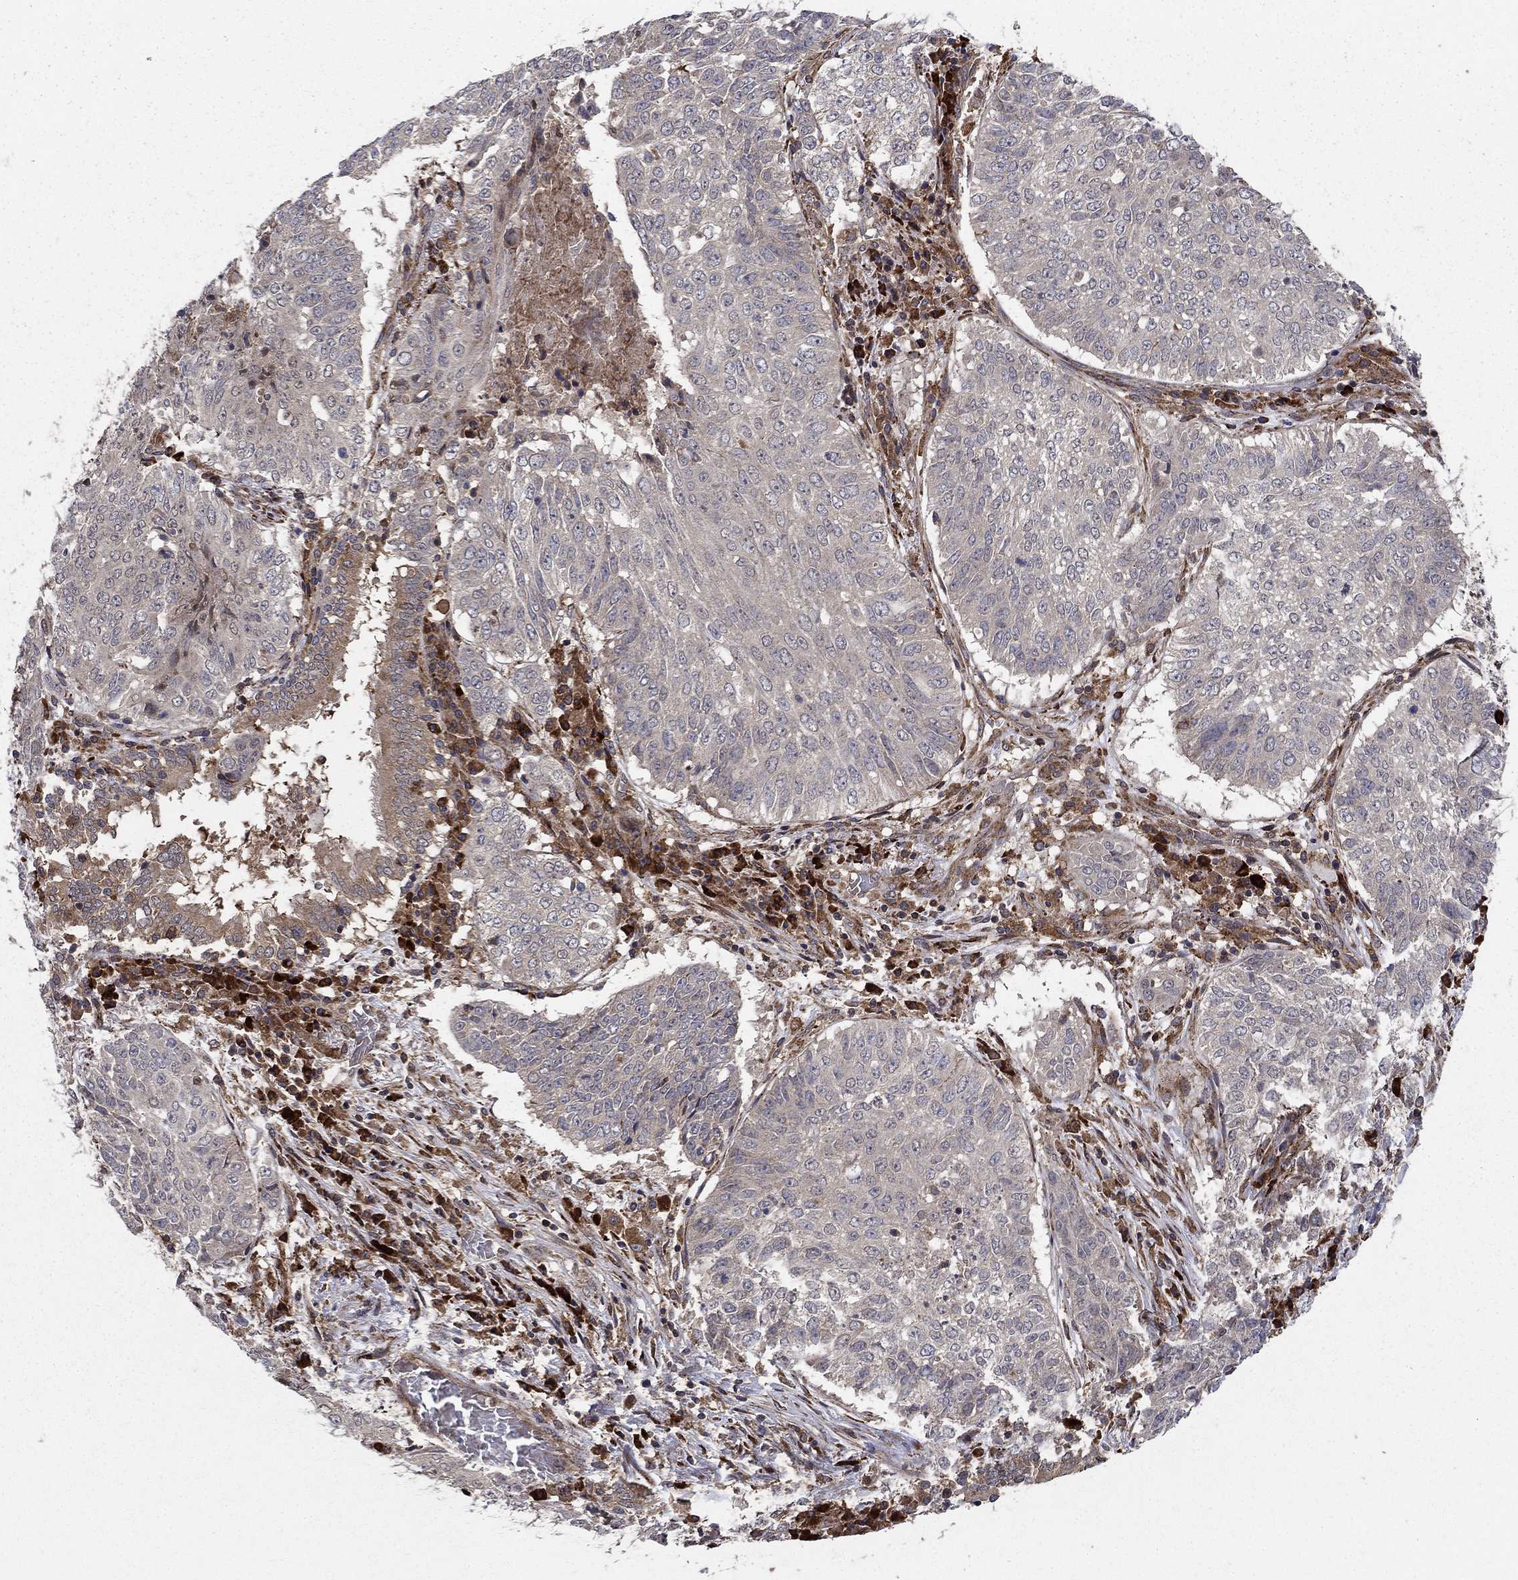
{"staining": {"intensity": "negative", "quantity": "none", "location": "none"}, "tissue": "lung cancer", "cell_type": "Tumor cells", "image_type": "cancer", "snomed": [{"axis": "morphology", "description": "Squamous cell carcinoma, NOS"}, {"axis": "topography", "description": "Lung"}], "caption": "IHC histopathology image of squamous cell carcinoma (lung) stained for a protein (brown), which reveals no positivity in tumor cells.", "gene": "BABAM2", "patient": {"sex": "male", "age": 64}}